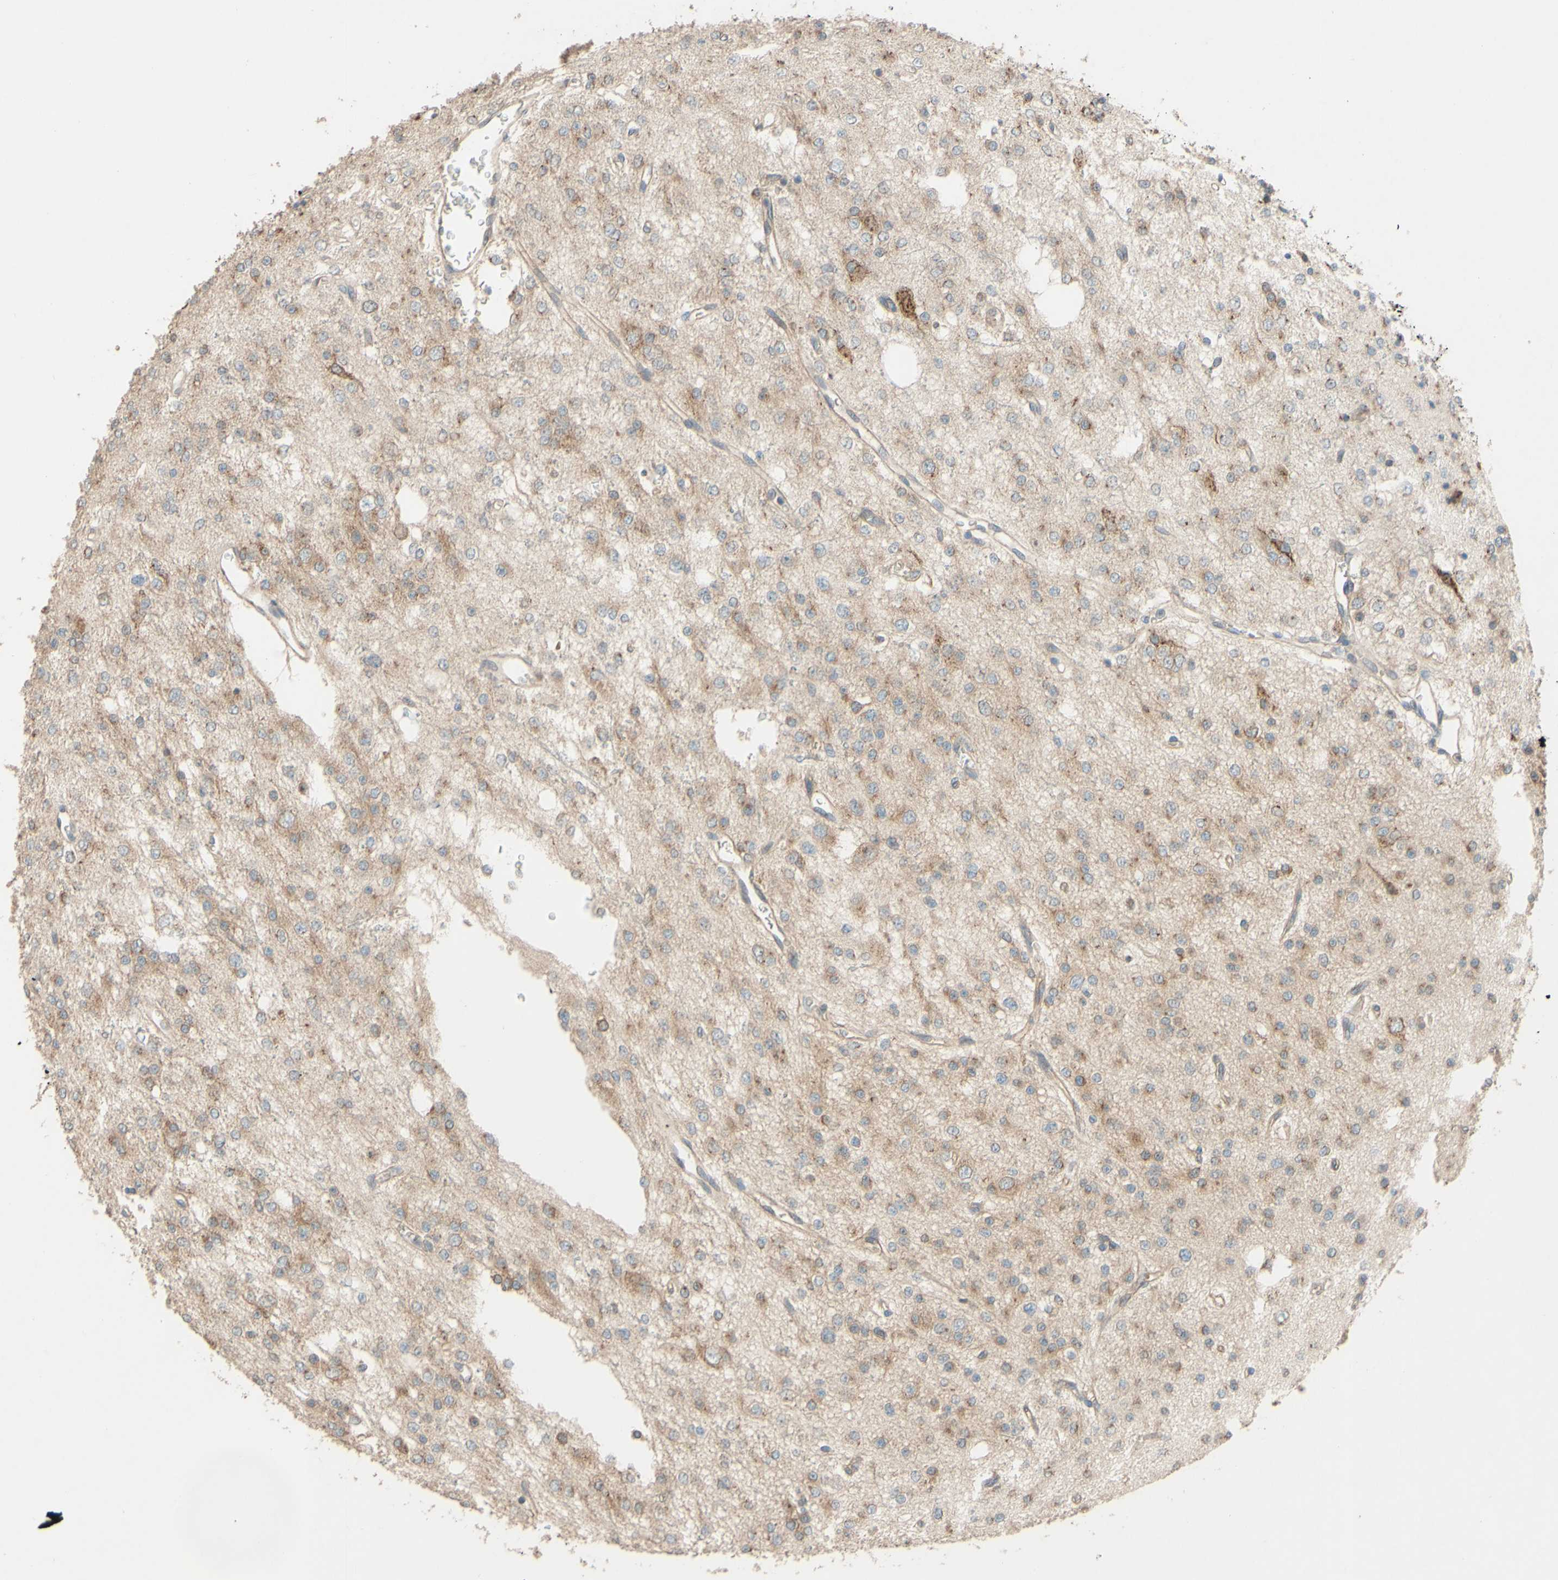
{"staining": {"intensity": "moderate", "quantity": "25%-75%", "location": "cytoplasmic/membranous,nuclear"}, "tissue": "glioma", "cell_type": "Tumor cells", "image_type": "cancer", "snomed": [{"axis": "morphology", "description": "Glioma, malignant, Low grade"}, {"axis": "topography", "description": "Brain"}], "caption": "Tumor cells display moderate cytoplasmic/membranous and nuclear expression in about 25%-75% of cells in glioma. Nuclei are stained in blue.", "gene": "PTPRU", "patient": {"sex": "male", "age": 38}}